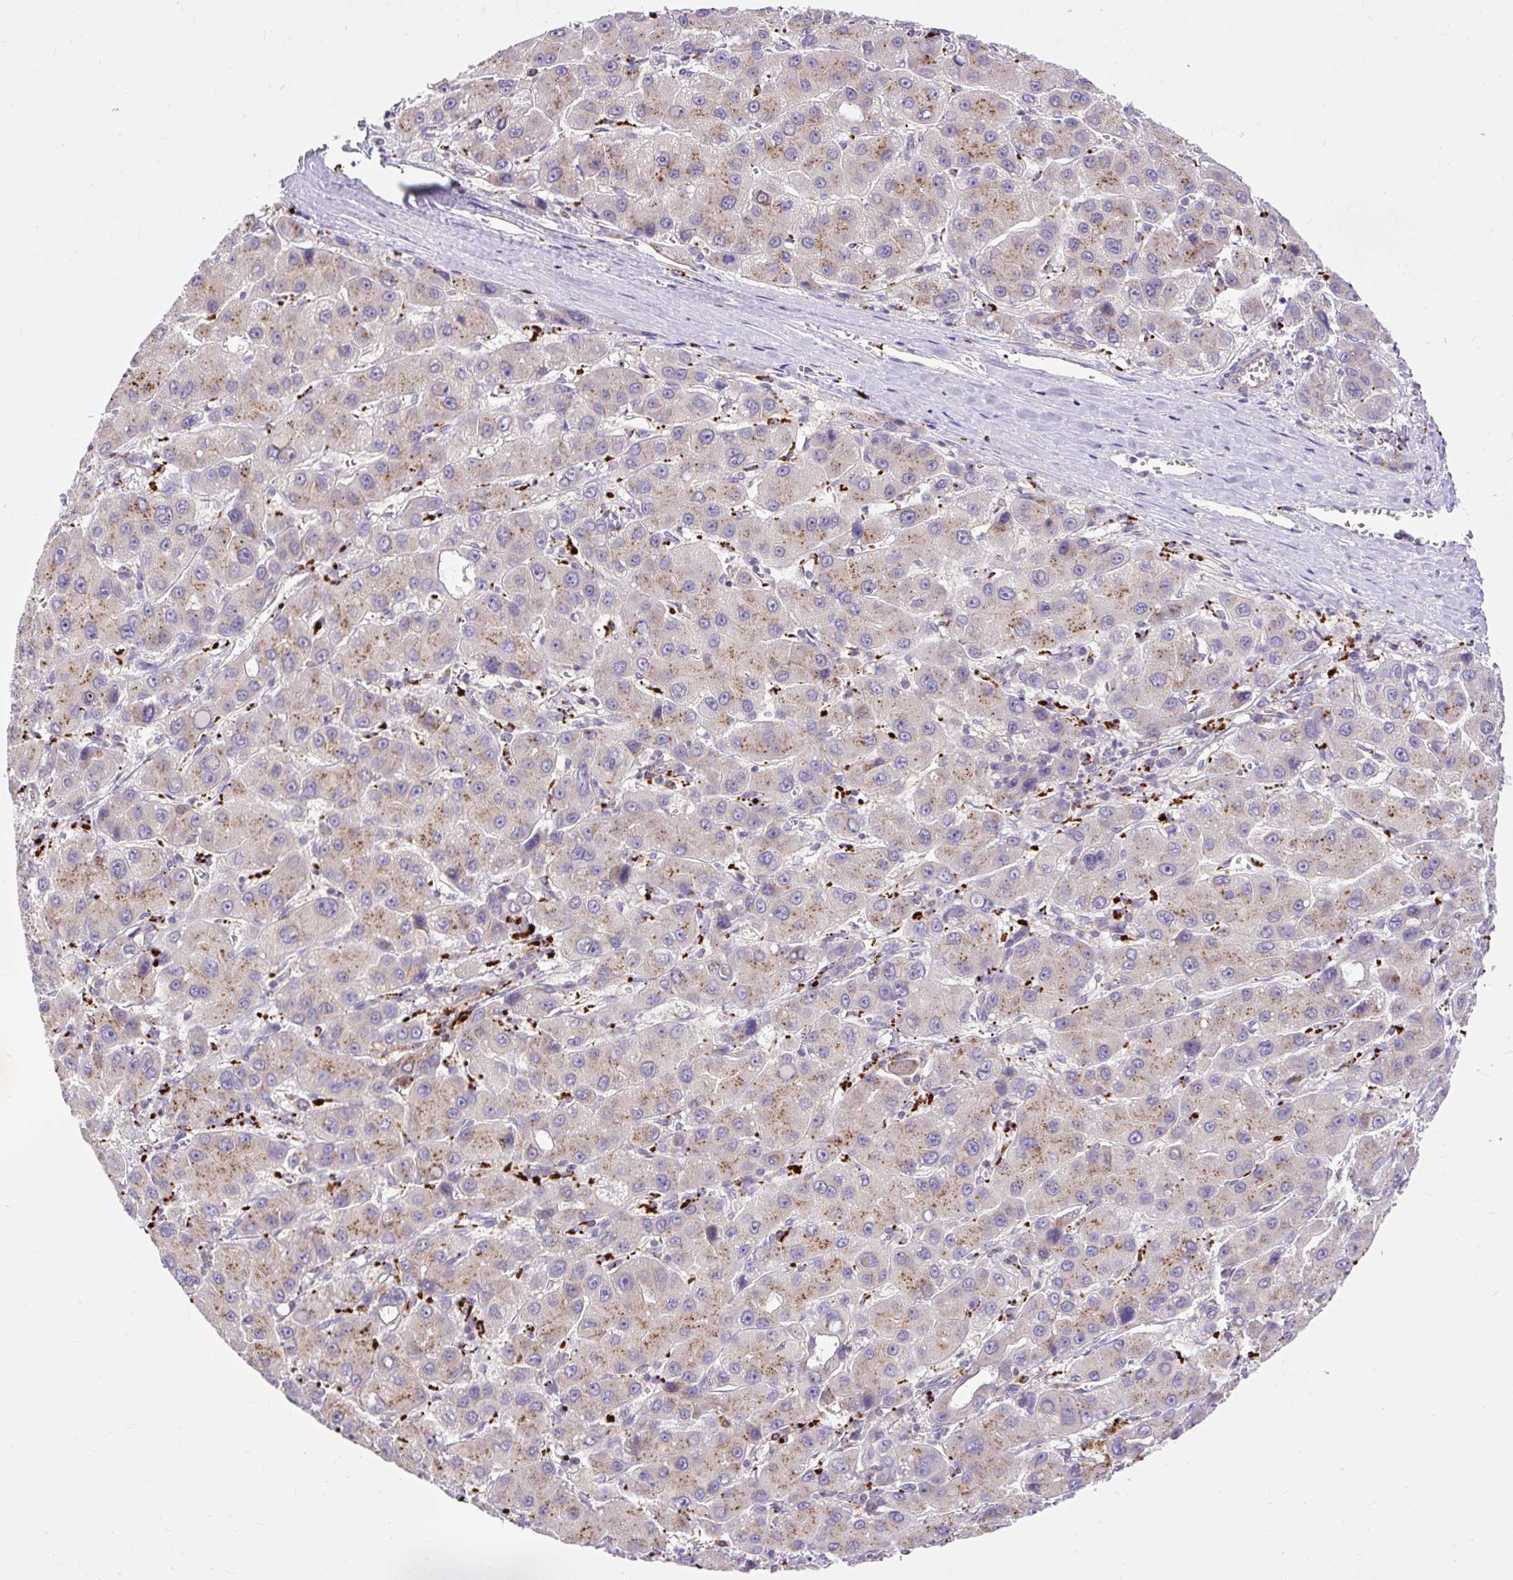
{"staining": {"intensity": "moderate", "quantity": "25%-75%", "location": "cytoplasmic/membranous"}, "tissue": "liver cancer", "cell_type": "Tumor cells", "image_type": "cancer", "snomed": [{"axis": "morphology", "description": "Carcinoma, Hepatocellular, NOS"}, {"axis": "topography", "description": "Liver"}], "caption": "This image demonstrates IHC staining of human hepatocellular carcinoma (liver), with medium moderate cytoplasmic/membranous expression in about 25%-75% of tumor cells.", "gene": "HEXB", "patient": {"sex": "male", "age": 55}}